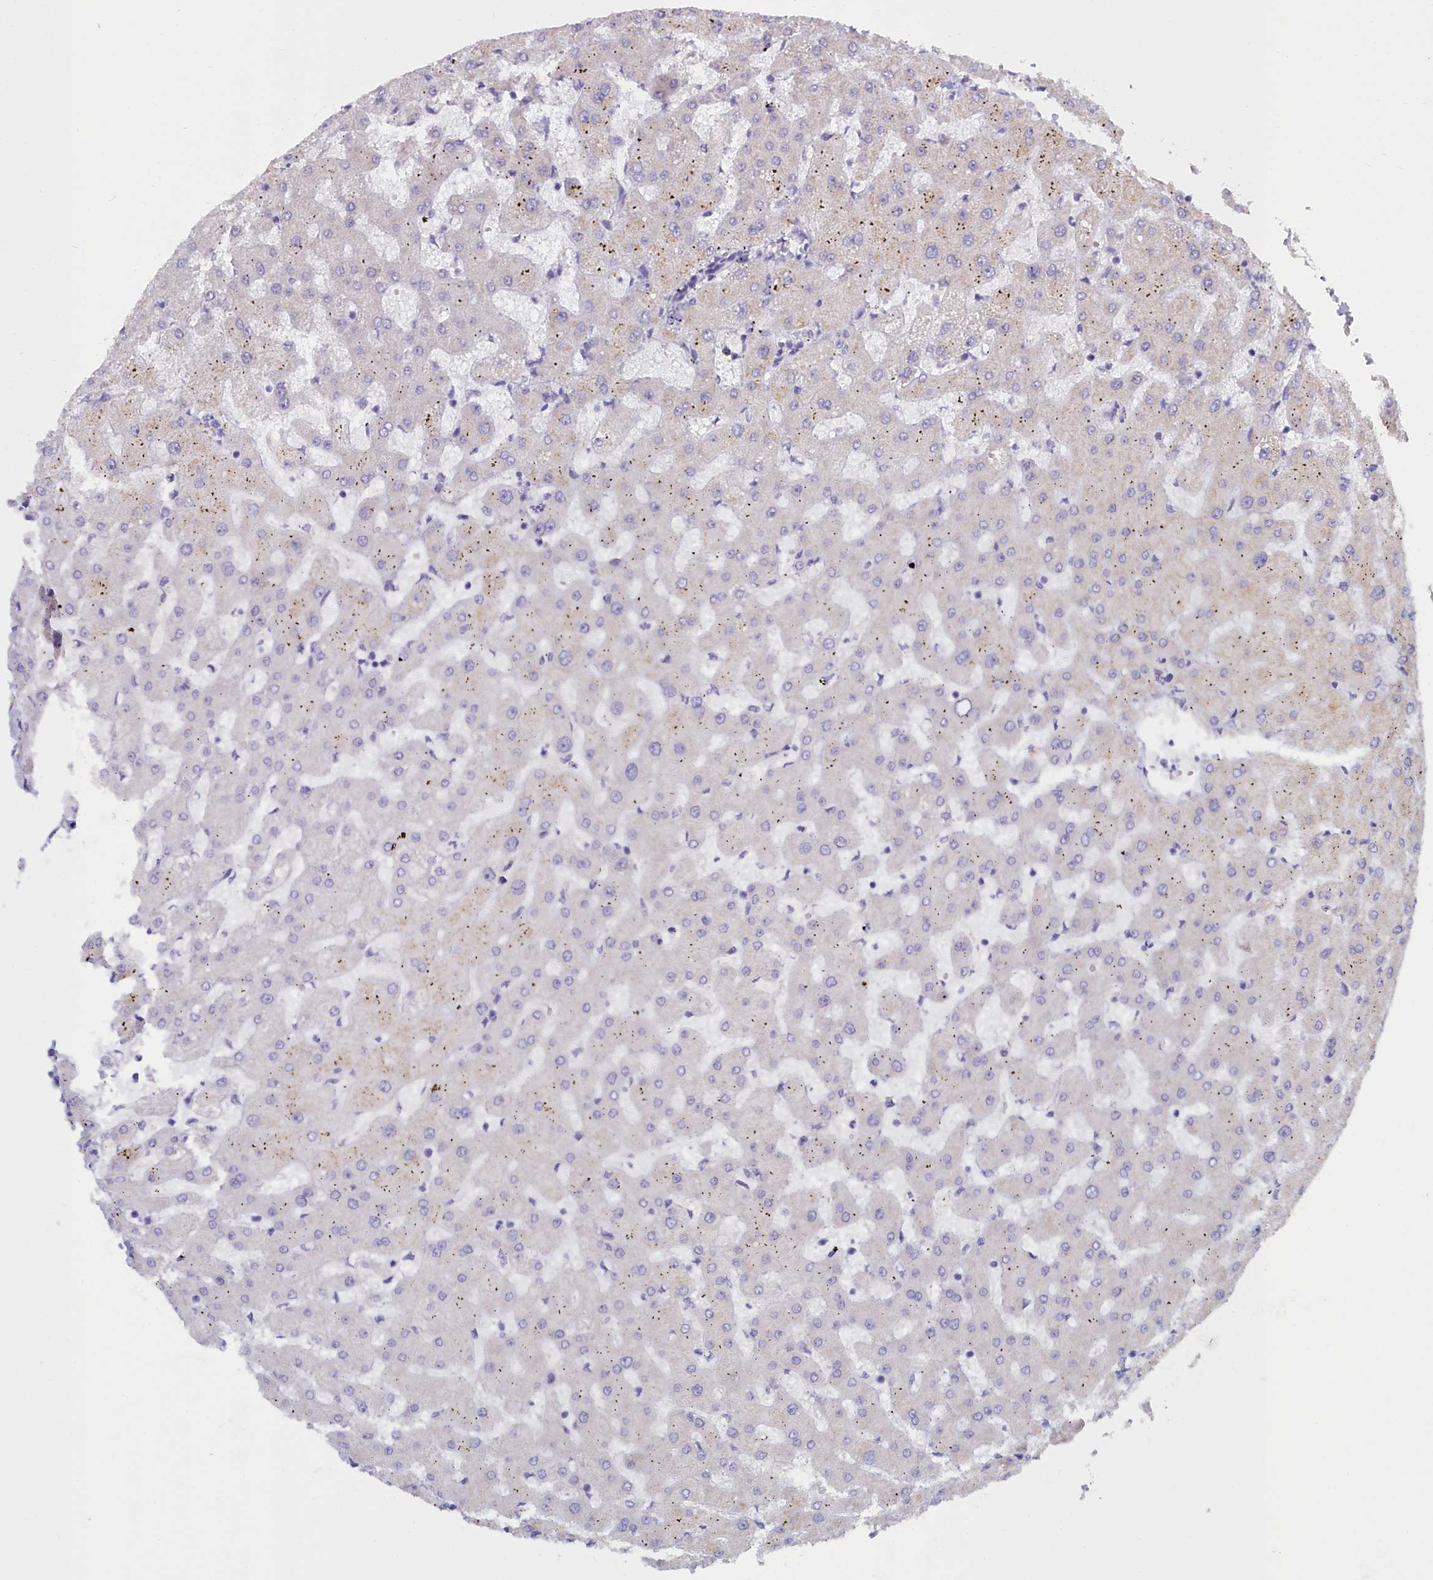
{"staining": {"intensity": "negative", "quantity": "none", "location": "none"}, "tissue": "liver", "cell_type": "Cholangiocytes", "image_type": "normal", "snomed": [{"axis": "morphology", "description": "Normal tissue, NOS"}, {"axis": "topography", "description": "Liver"}], "caption": "A histopathology image of human liver is negative for staining in cholangiocytes. (Stains: DAB (3,3'-diaminobenzidine) immunohistochemistry (IHC) with hematoxylin counter stain, Microscopy: brightfield microscopy at high magnification).", "gene": "WDPCP", "patient": {"sex": "female", "age": 63}}